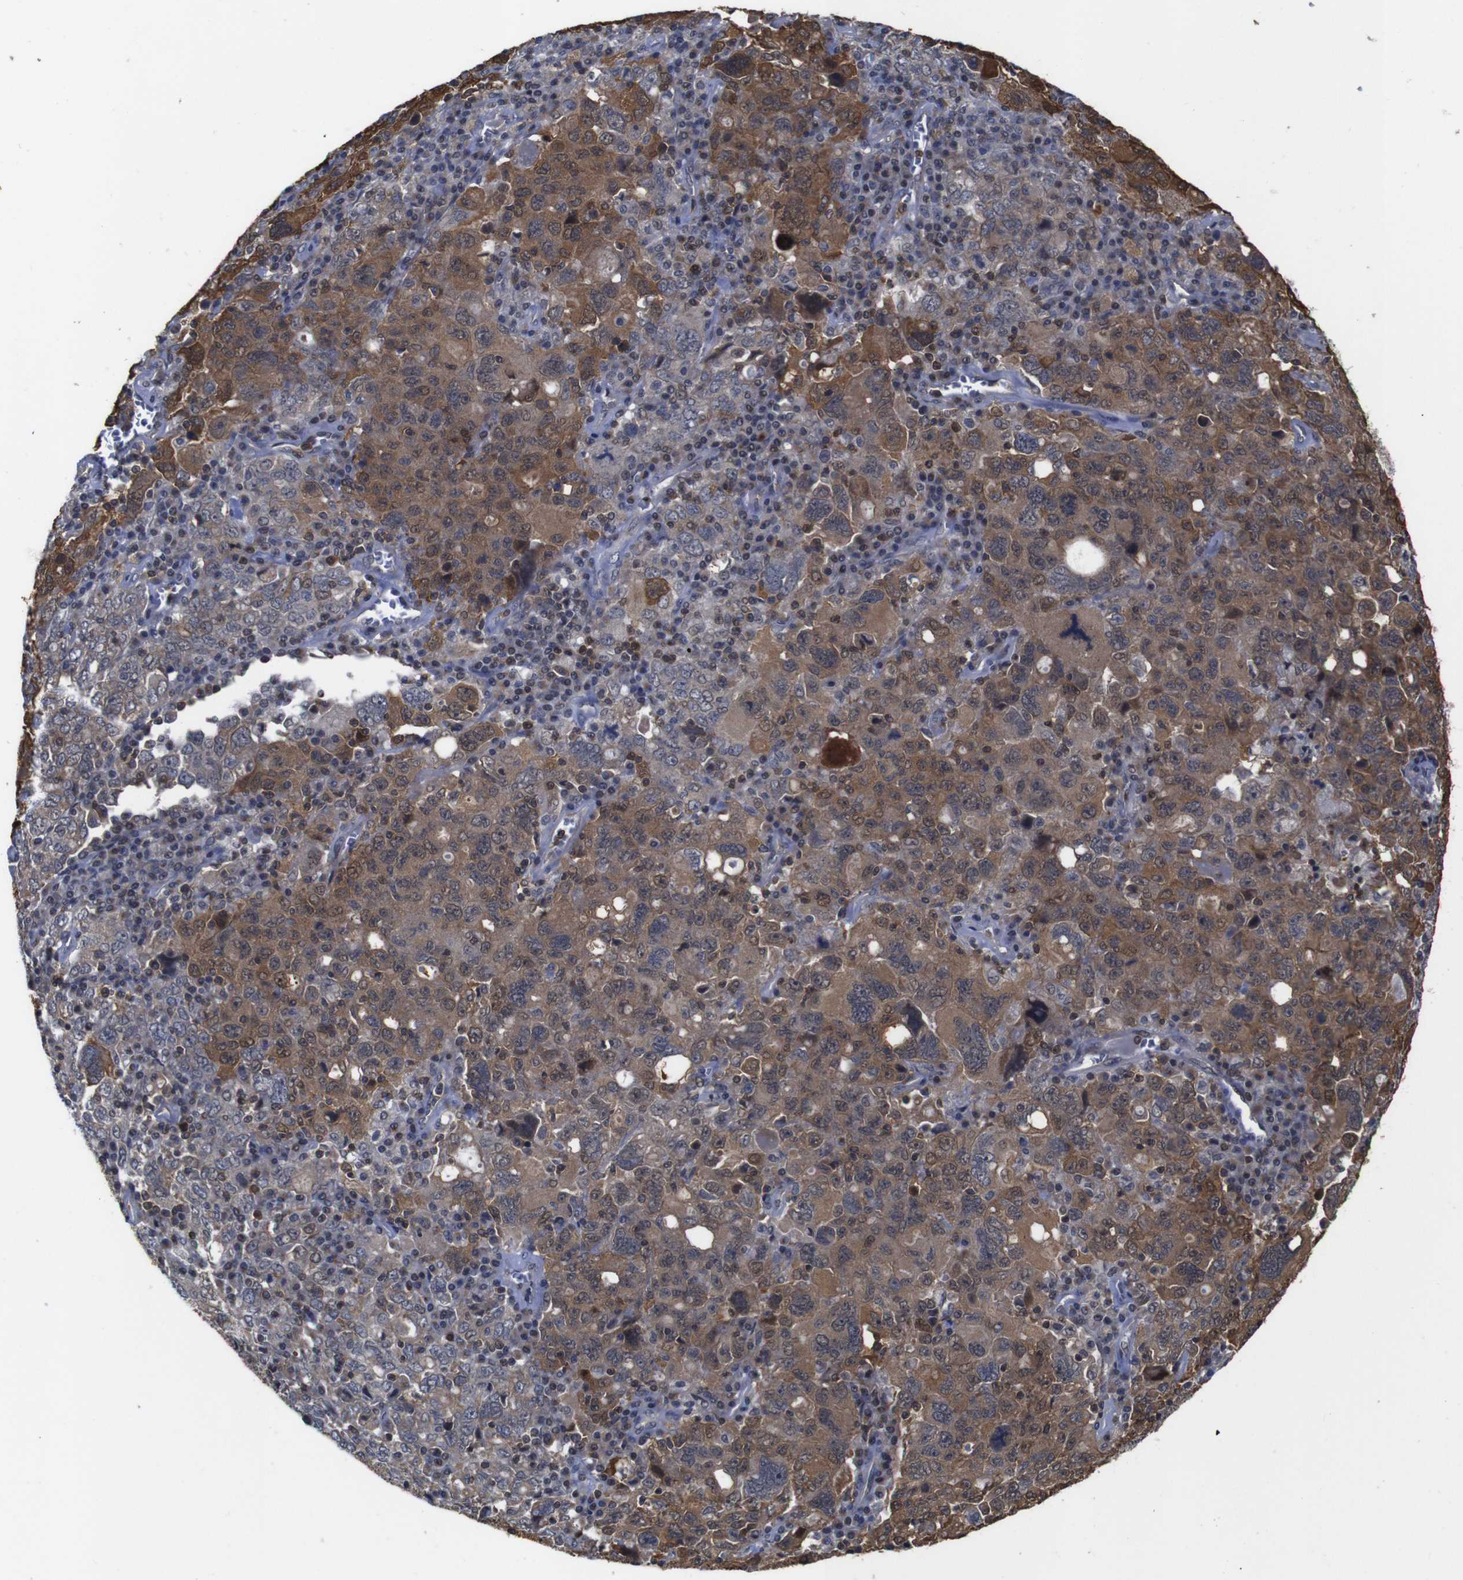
{"staining": {"intensity": "moderate", "quantity": ">75%", "location": "cytoplasmic/membranous,nuclear"}, "tissue": "ovarian cancer", "cell_type": "Tumor cells", "image_type": "cancer", "snomed": [{"axis": "morphology", "description": "Carcinoma, endometroid"}, {"axis": "topography", "description": "Ovary"}], "caption": "Protein staining of endometroid carcinoma (ovarian) tissue demonstrates moderate cytoplasmic/membranous and nuclear expression in approximately >75% of tumor cells.", "gene": "BRWD3", "patient": {"sex": "female", "age": 62}}